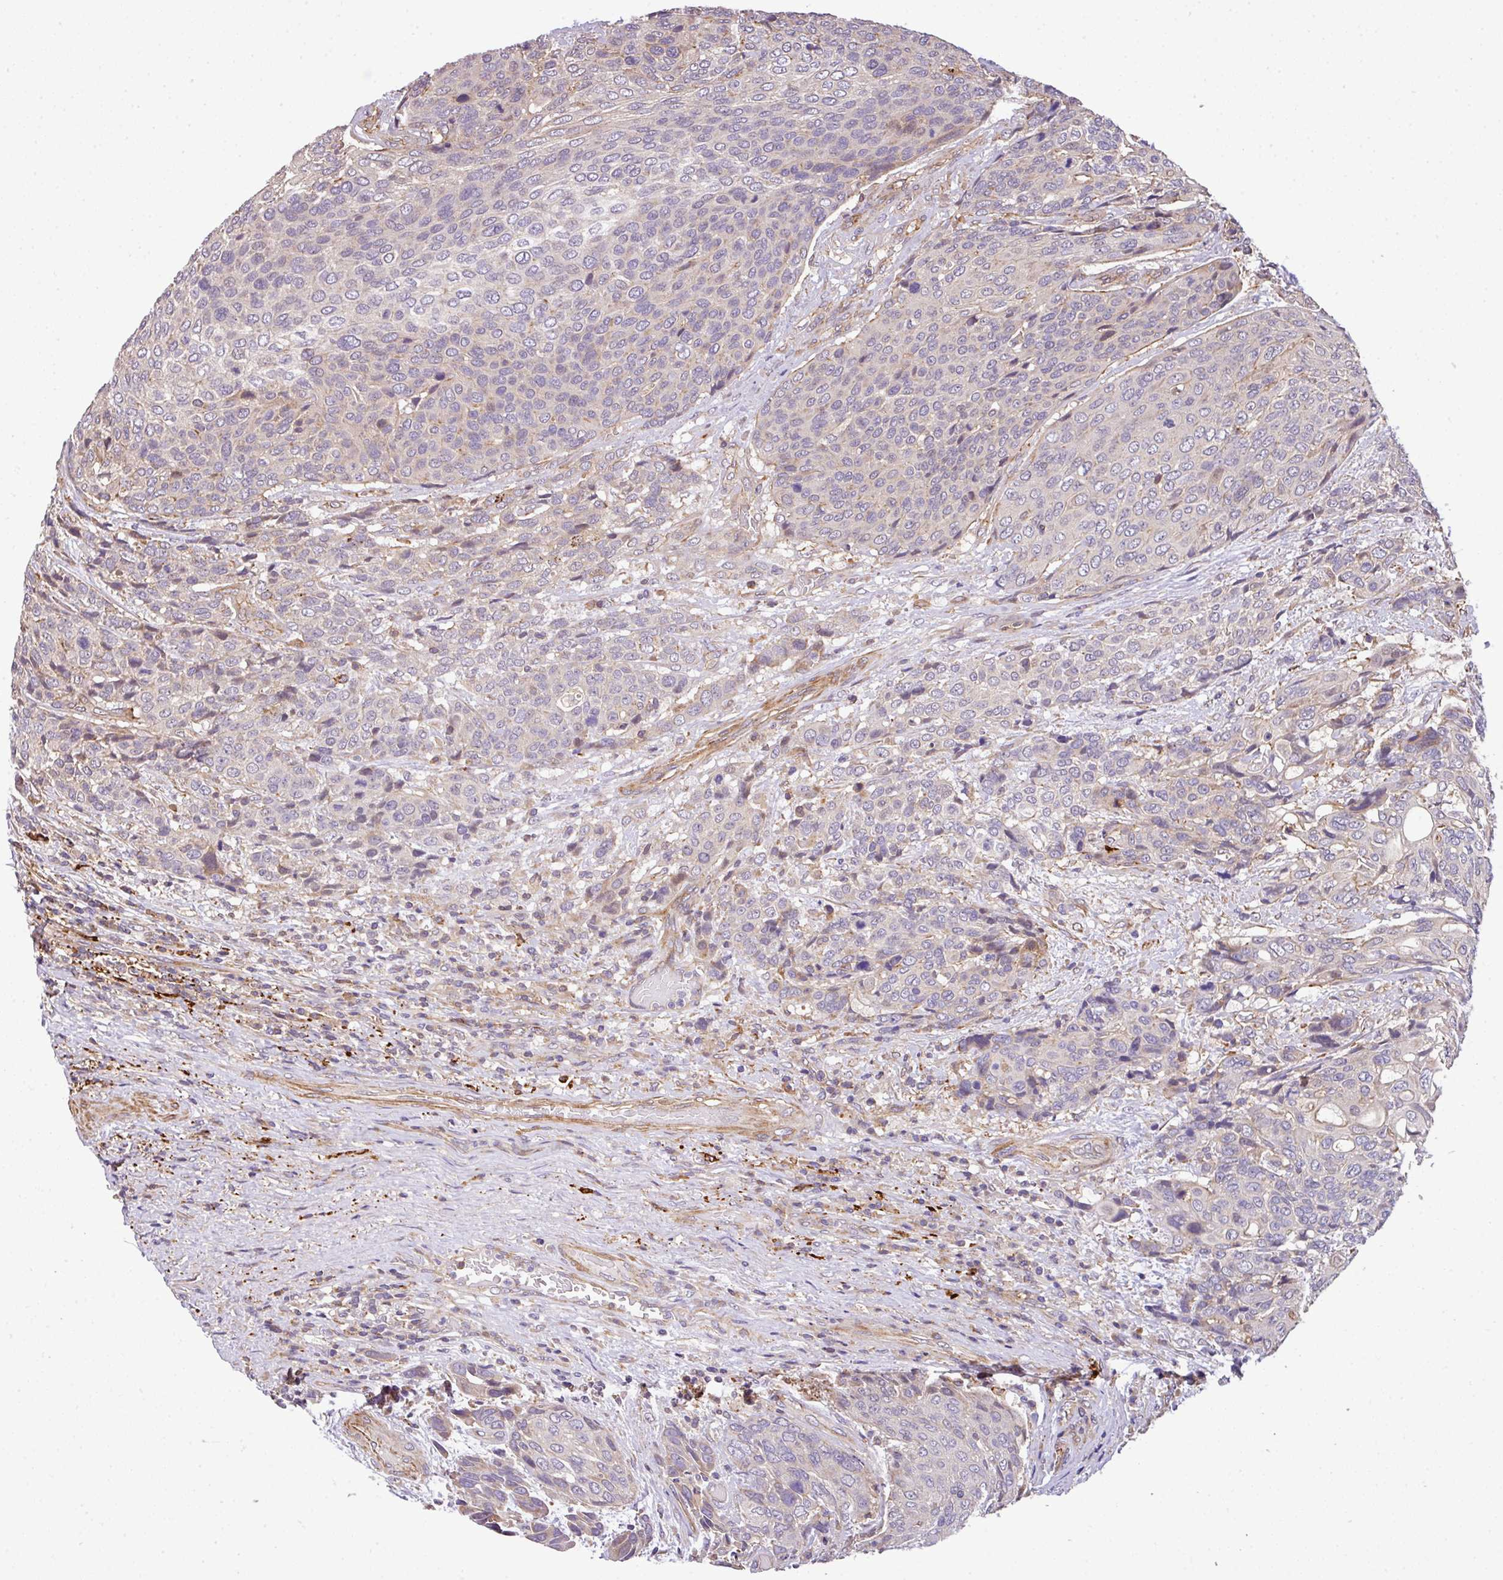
{"staining": {"intensity": "negative", "quantity": "none", "location": "none"}, "tissue": "urothelial cancer", "cell_type": "Tumor cells", "image_type": "cancer", "snomed": [{"axis": "morphology", "description": "Urothelial carcinoma, High grade"}, {"axis": "topography", "description": "Urinary bladder"}], "caption": "High magnification brightfield microscopy of urothelial cancer stained with DAB (brown) and counterstained with hematoxylin (blue): tumor cells show no significant positivity.", "gene": "CASS4", "patient": {"sex": "female", "age": 70}}